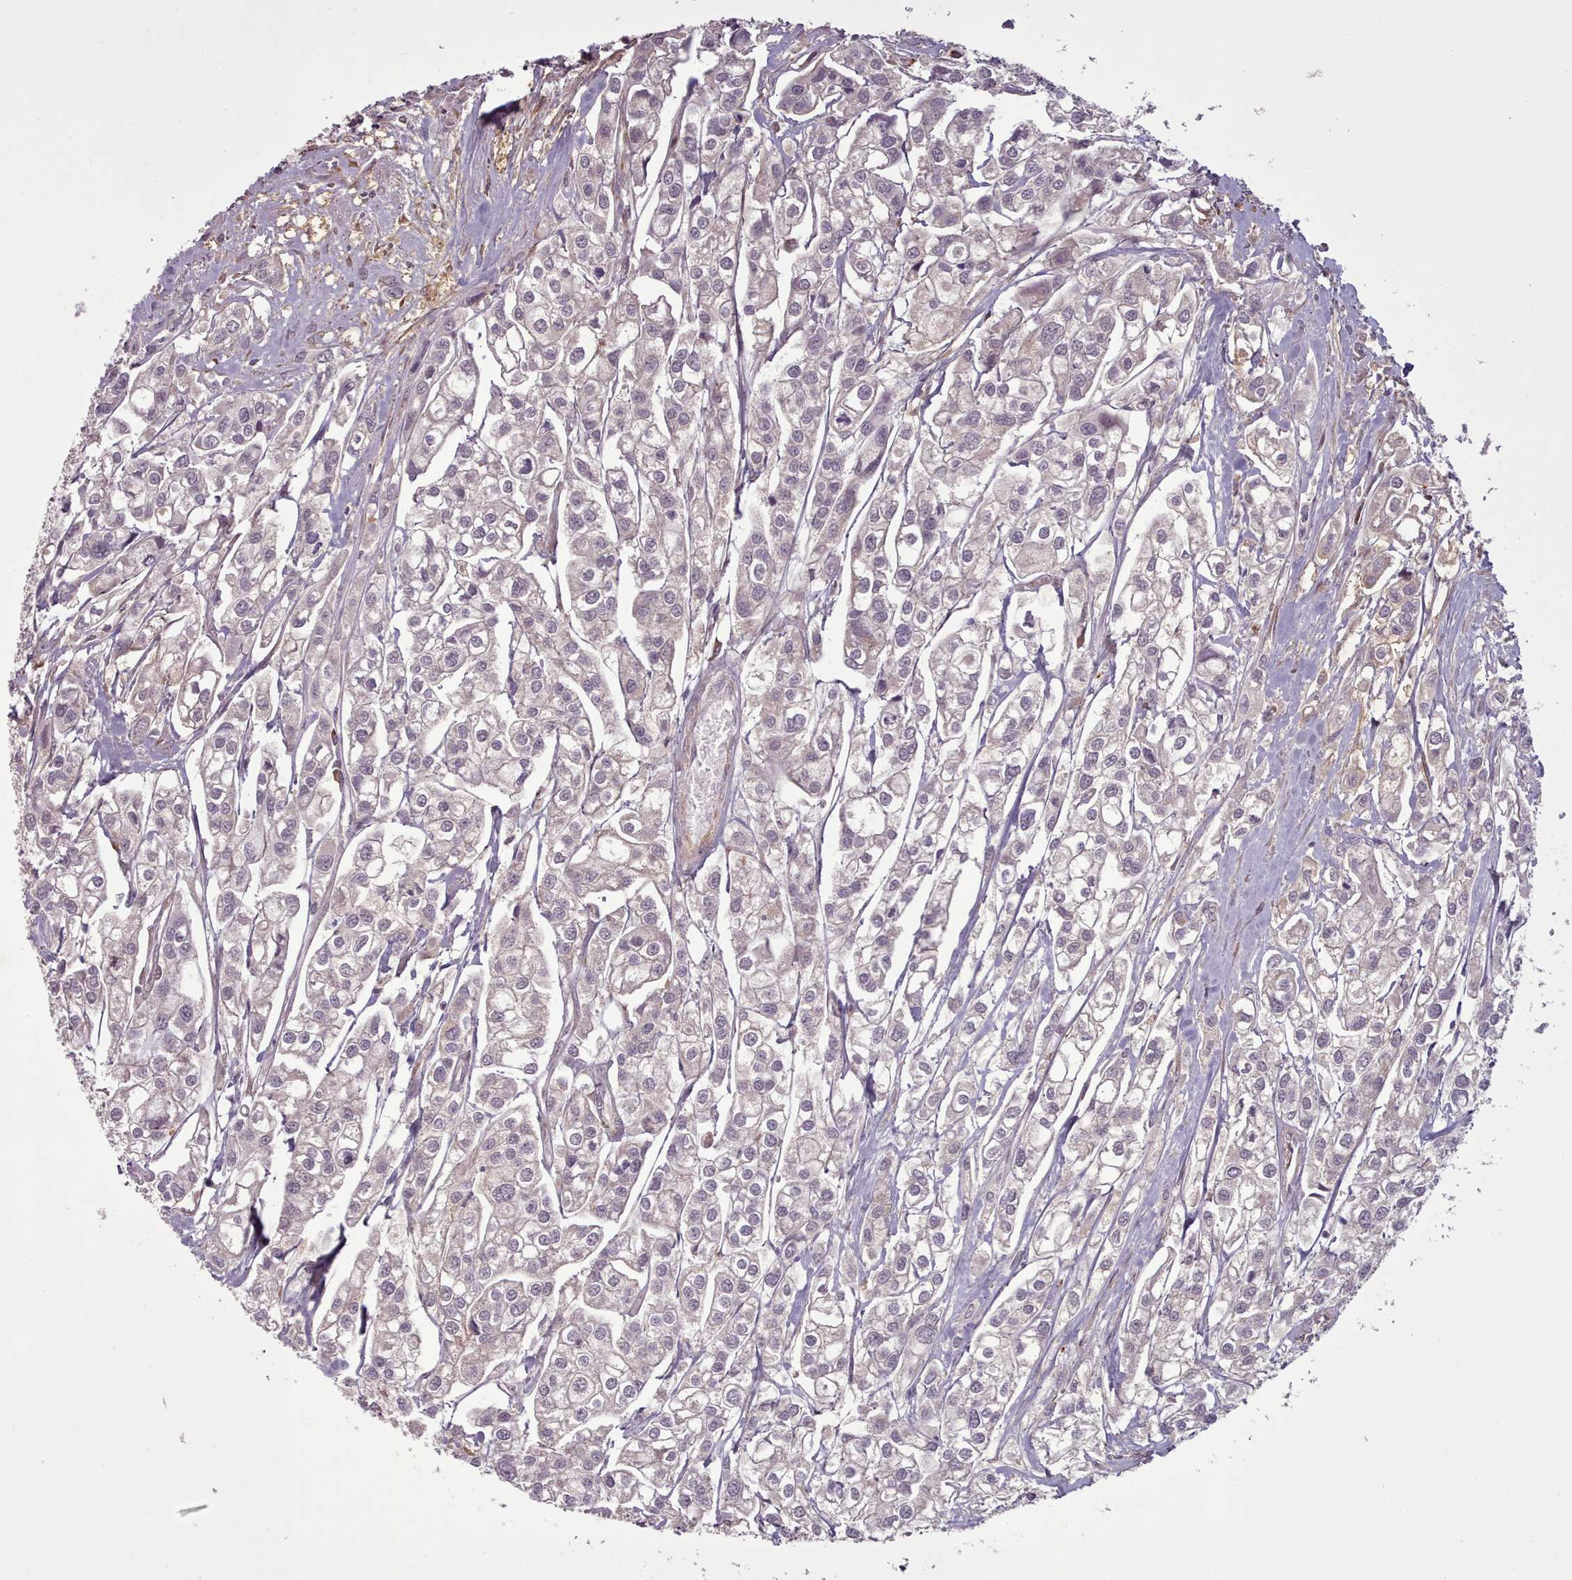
{"staining": {"intensity": "weak", "quantity": "<25%", "location": "cytoplasmic/membranous"}, "tissue": "urothelial cancer", "cell_type": "Tumor cells", "image_type": "cancer", "snomed": [{"axis": "morphology", "description": "Urothelial carcinoma, High grade"}, {"axis": "topography", "description": "Urinary bladder"}], "caption": "High magnification brightfield microscopy of high-grade urothelial carcinoma stained with DAB (3,3'-diaminobenzidine) (brown) and counterstained with hematoxylin (blue): tumor cells show no significant staining.", "gene": "GBGT1", "patient": {"sex": "male", "age": 67}}